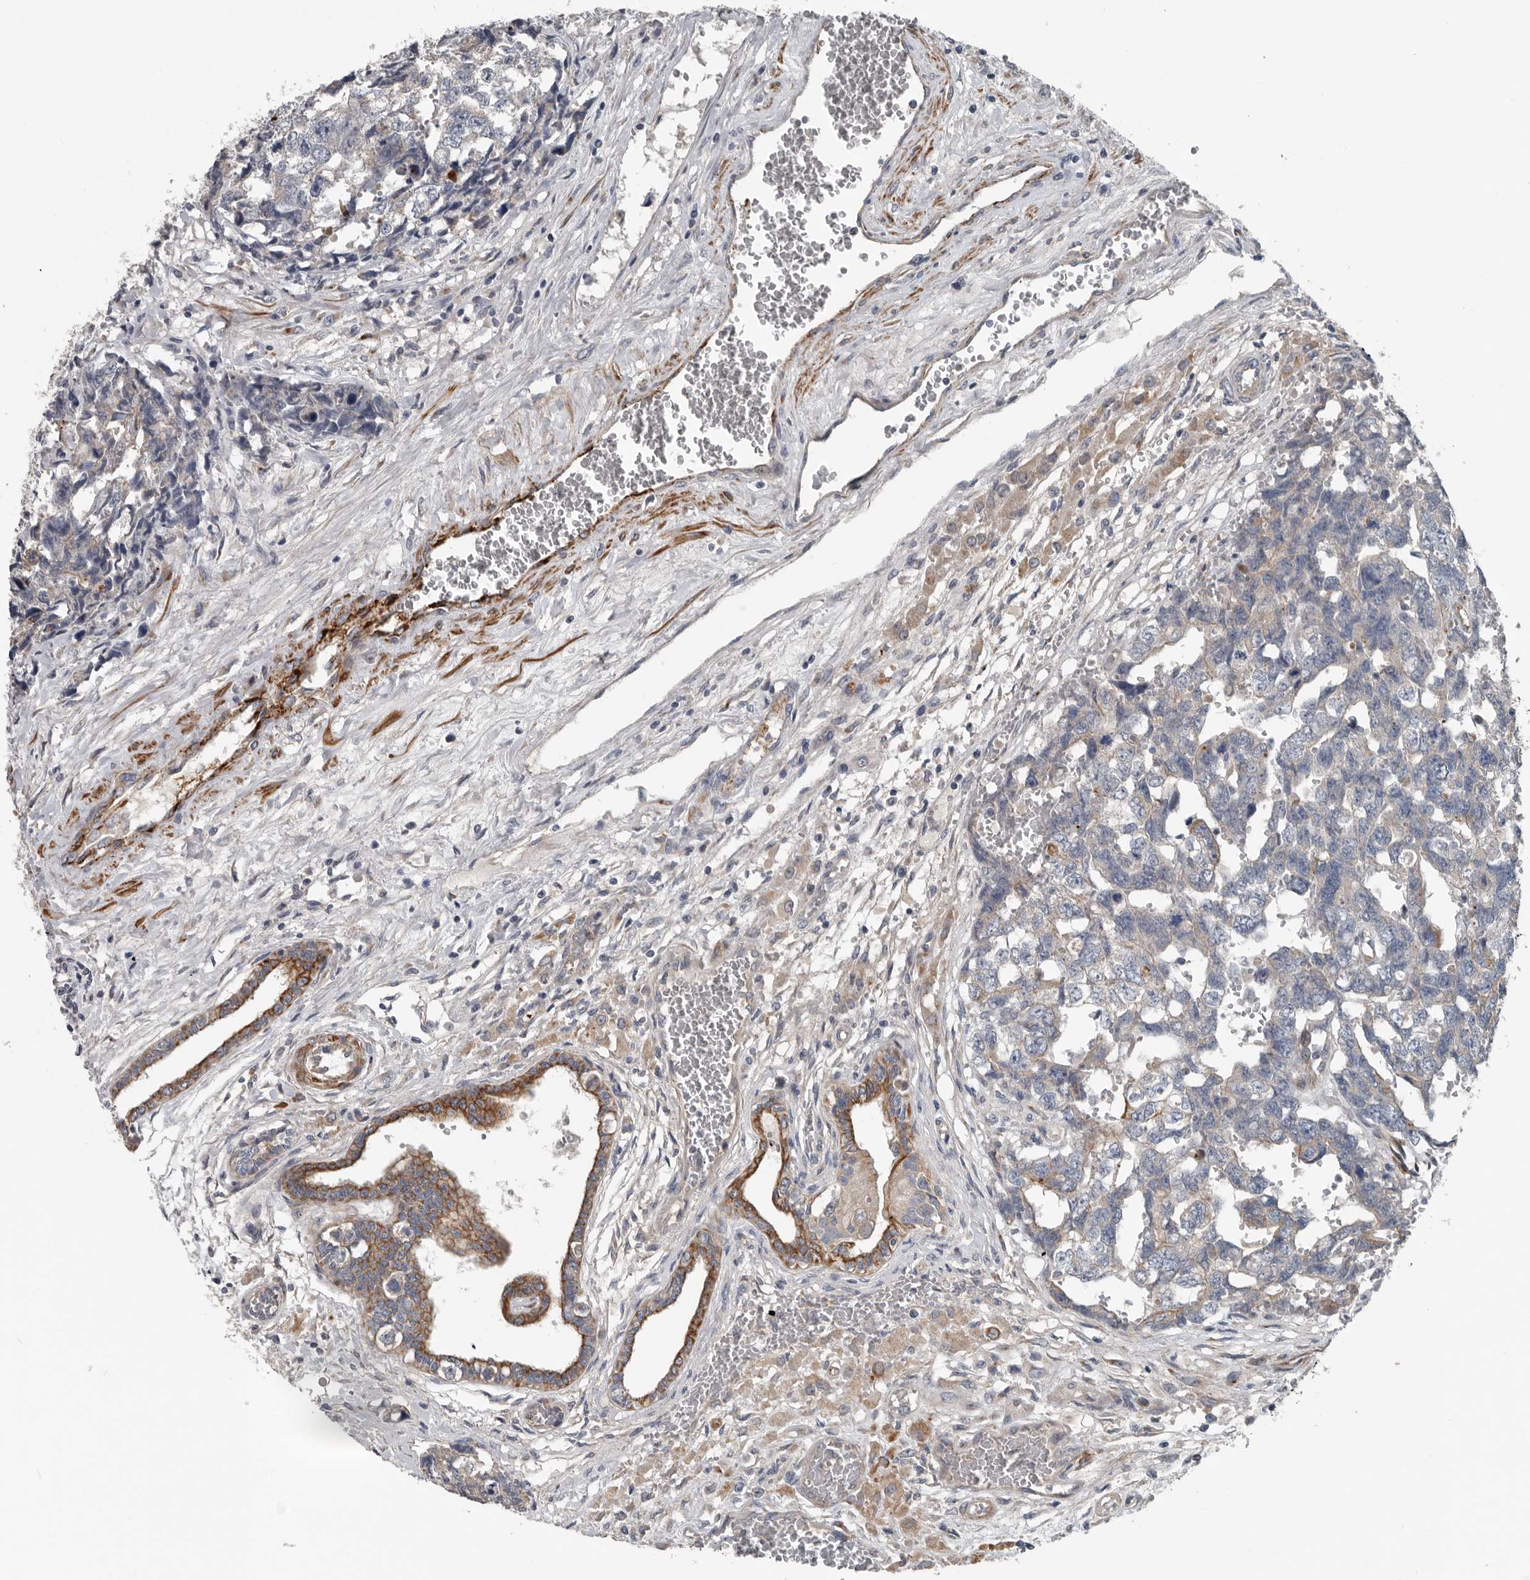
{"staining": {"intensity": "moderate", "quantity": "<25%", "location": "cytoplasmic/membranous"}, "tissue": "testis cancer", "cell_type": "Tumor cells", "image_type": "cancer", "snomed": [{"axis": "morphology", "description": "Carcinoma, Embryonal, NOS"}, {"axis": "topography", "description": "Testis"}], "caption": "The photomicrograph shows a brown stain indicating the presence of a protein in the cytoplasmic/membranous of tumor cells in testis cancer. Using DAB (brown) and hematoxylin (blue) stains, captured at high magnification using brightfield microscopy.", "gene": "DPY19L4", "patient": {"sex": "male", "age": 31}}